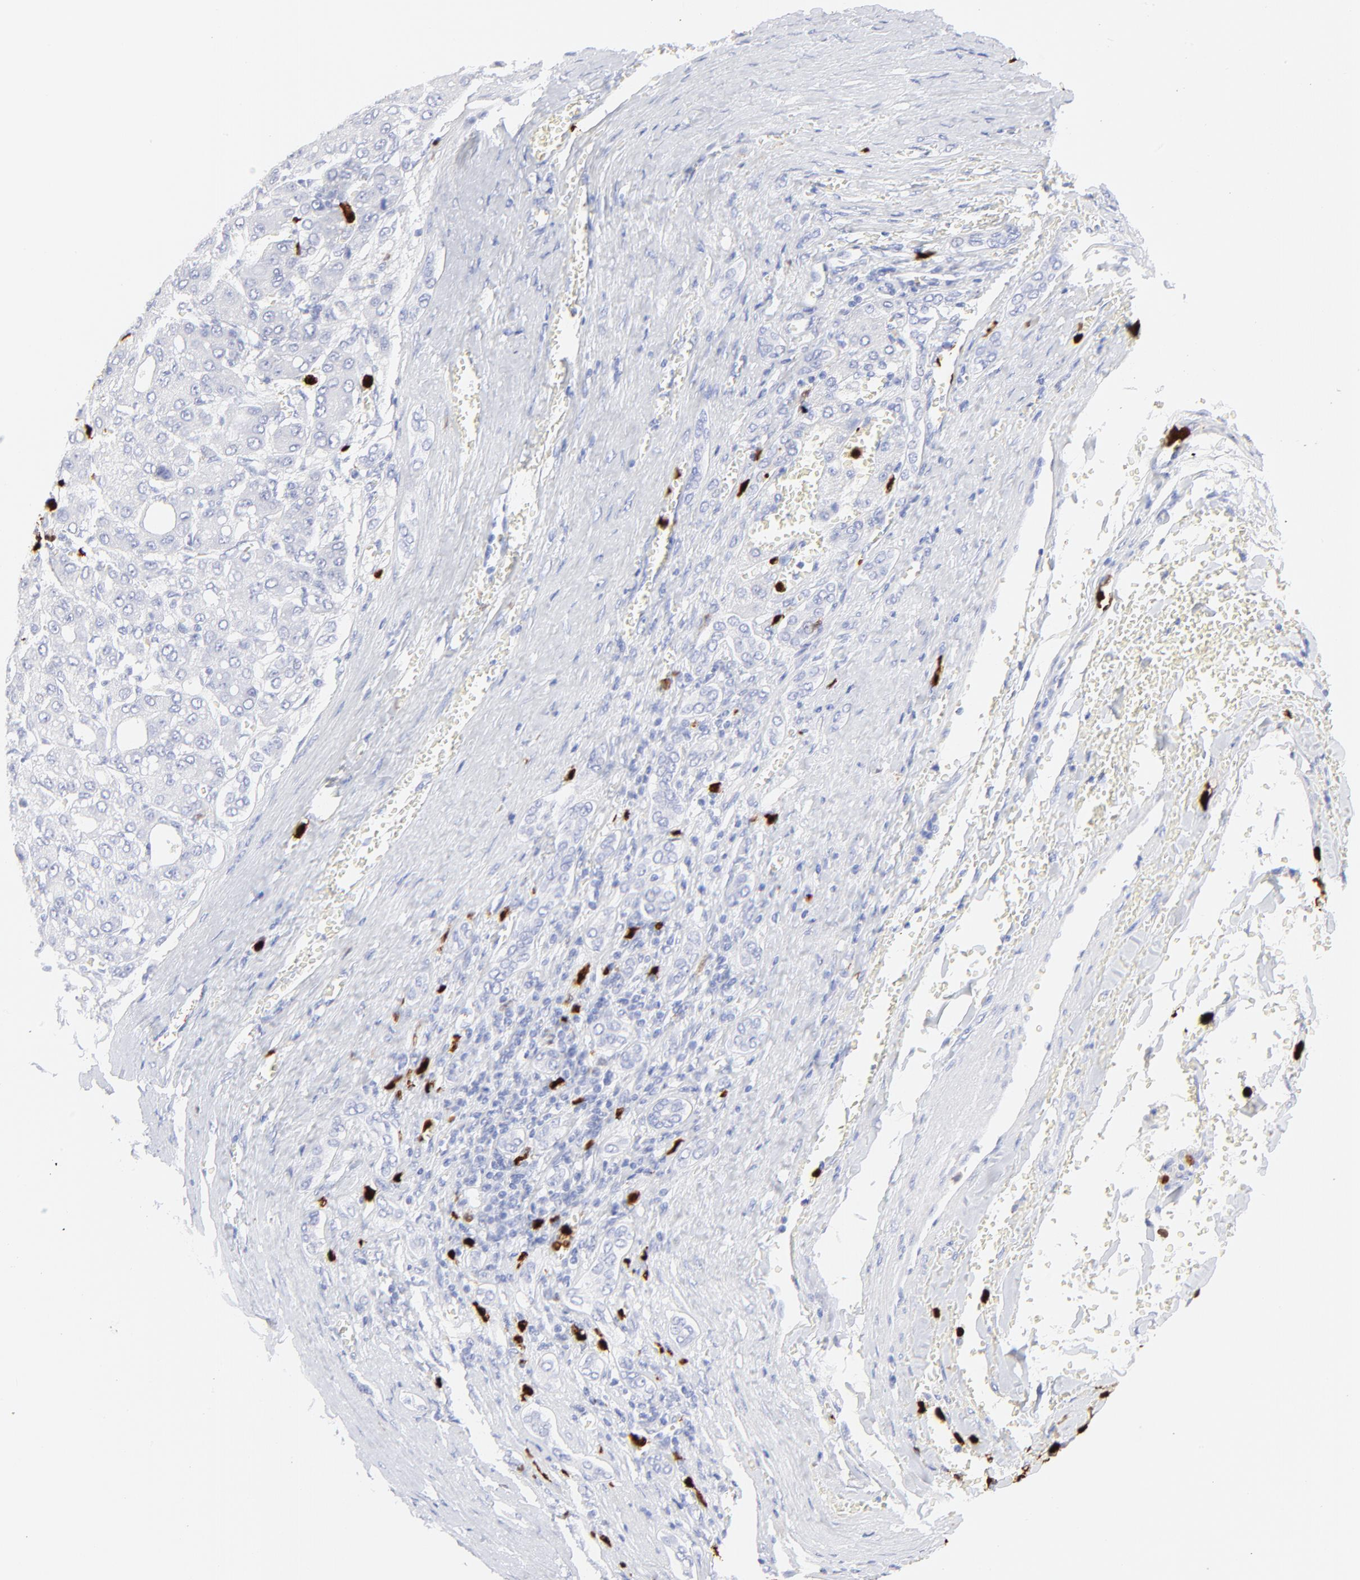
{"staining": {"intensity": "negative", "quantity": "none", "location": "none"}, "tissue": "liver cancer", "cell_type": "Tumor cells", "image_type": "cancer", "snomed": [{"axis": "morphology", "description": "Carcinoma, Hepatocellular, NOS"}, {"axis": "topography", "description": "Liver"}], "caption": "Tumor cells are negative for protein expression in human liver cancer.", "gene": "S100A12", "patient": {"sex": "male", "age": 69}}